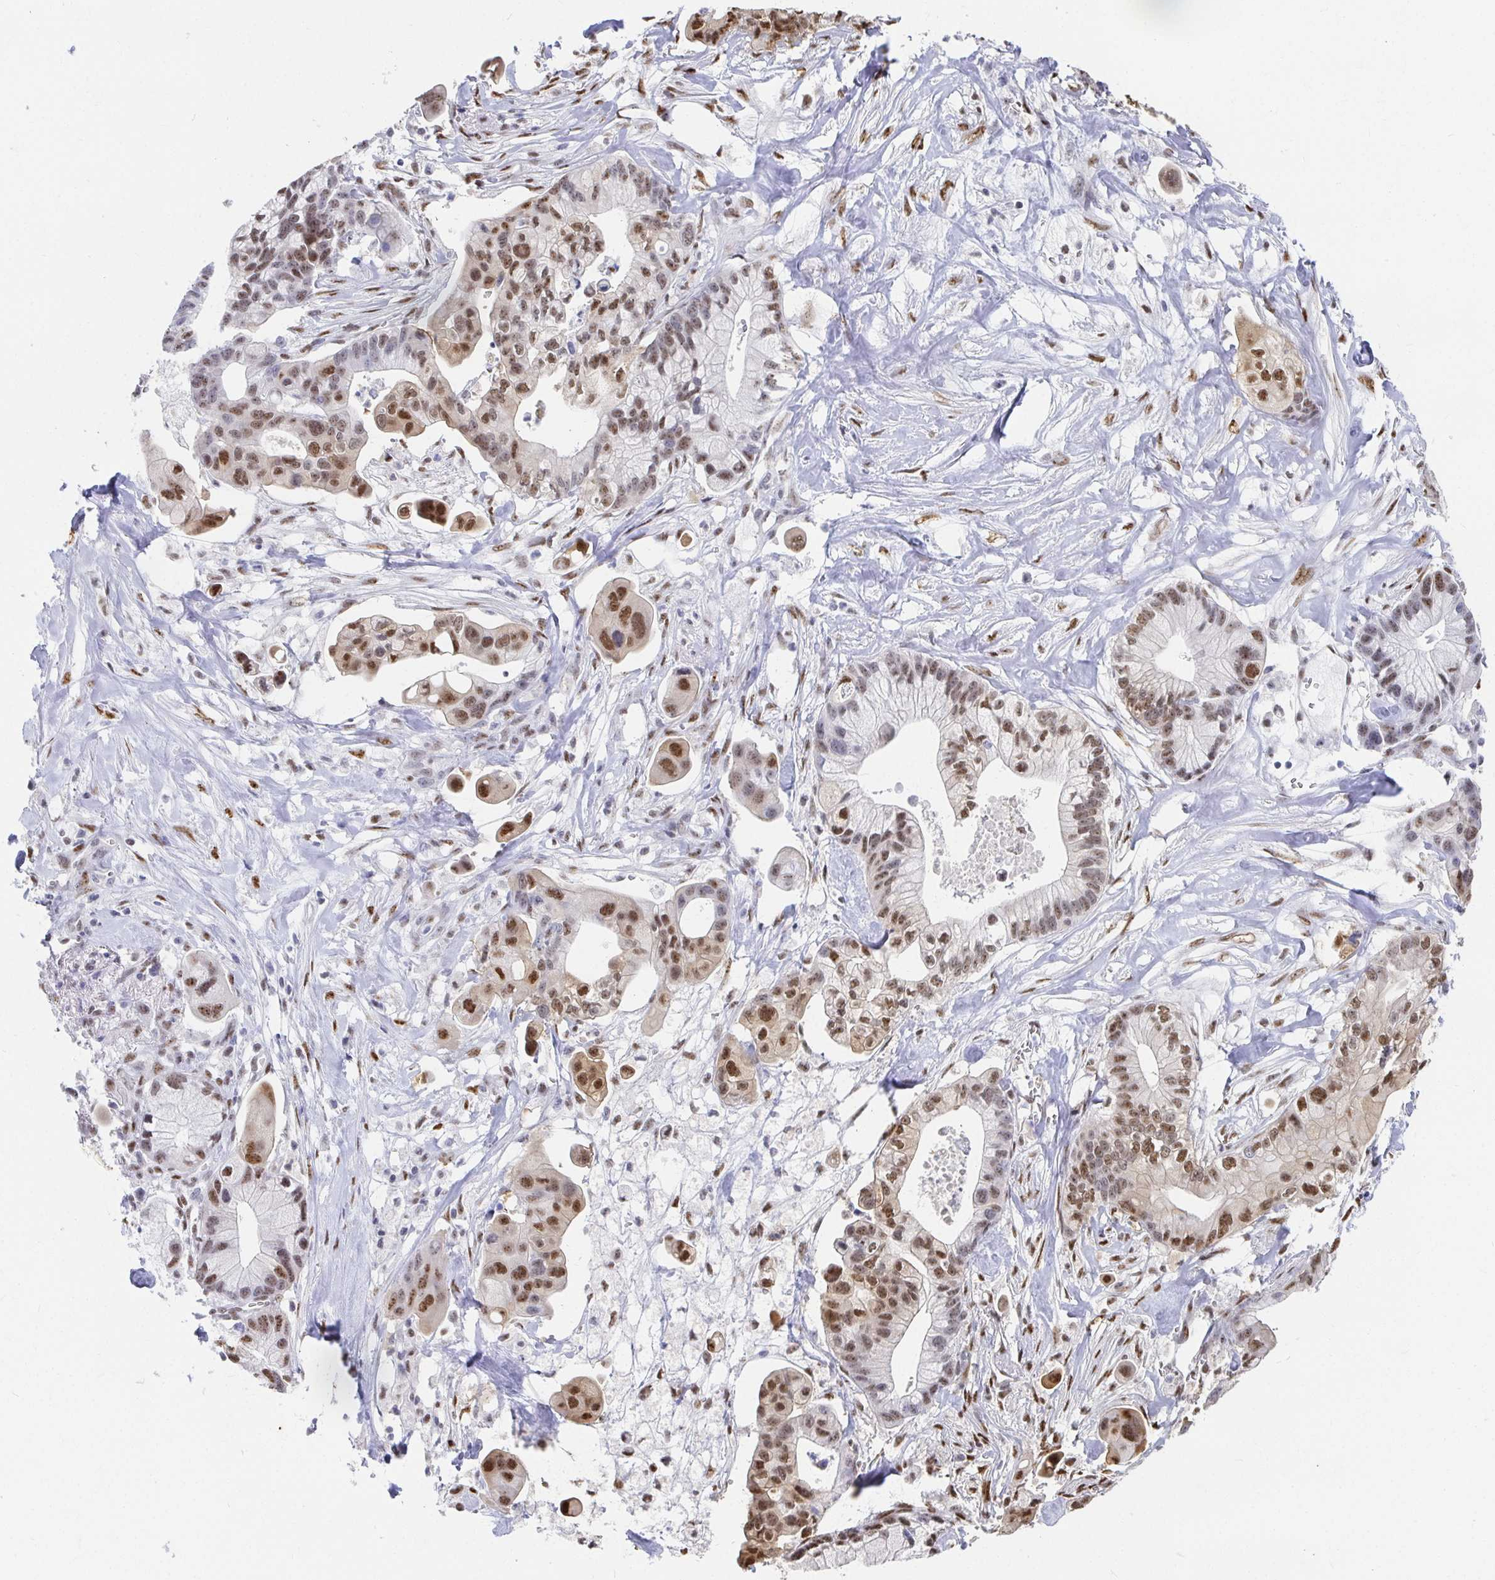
{"staining": {"intensity": "moderate", "quantity": "25%-75%", "location": "nuclear"}, "tissue": "pancreatic cancer", "cell_type": "Tumor cells", "image_type": "cancer", "snomed": [{"axis": "morphology", "description": "Adenocarcinoma, NOS"}, {"axis": "topography", "description": "Pancreas"}], "caption": "Tumor cells display moderate nuclear positivity in approximately 25%-75% of cells in adenocarcinoma (pancreatic).", "gene": "CLIC3", "patient": {"sex": "male", "age": 68}}